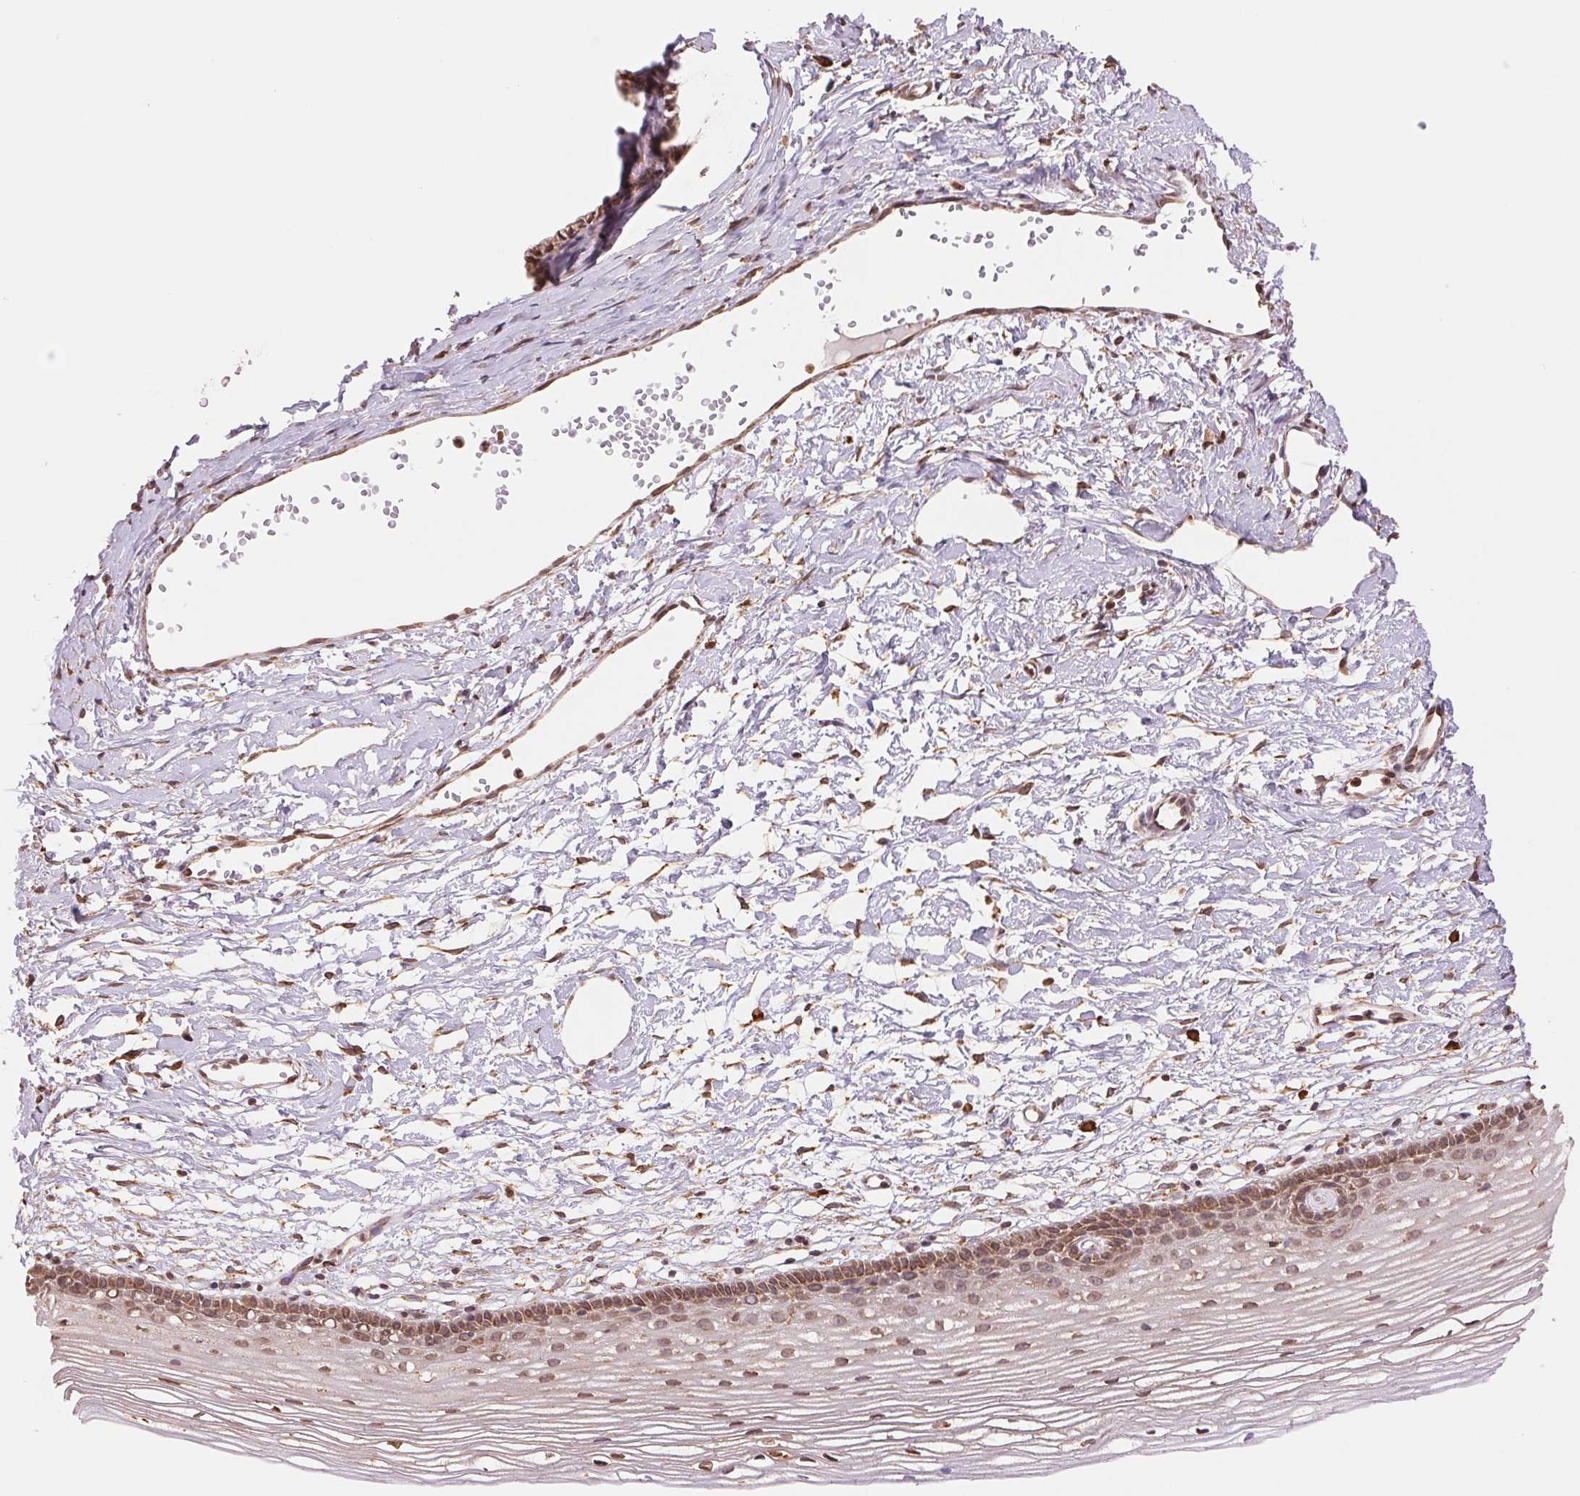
{"staining": {"intensity": "moderate", "quantity": ">75%", "location": "cytoplasmic/membranous"}, "tissue": "cervix", "cell_type": "Glandular cells", "image_type": "normal", "snomed": [{"axis": "morphology", "description": "Normal tissue, NOS"}, {"axis": "topography", "description": "Cervix"}], "caption": "Glandular cells demonstrate medium levels of moderate cytoplasmic/membranous positivity in approximately >75% of cells in benign human cervix. Nuclei are stained in blue.", "gene": "RPN1", "patient": {"sex": "female", "age": 40}}